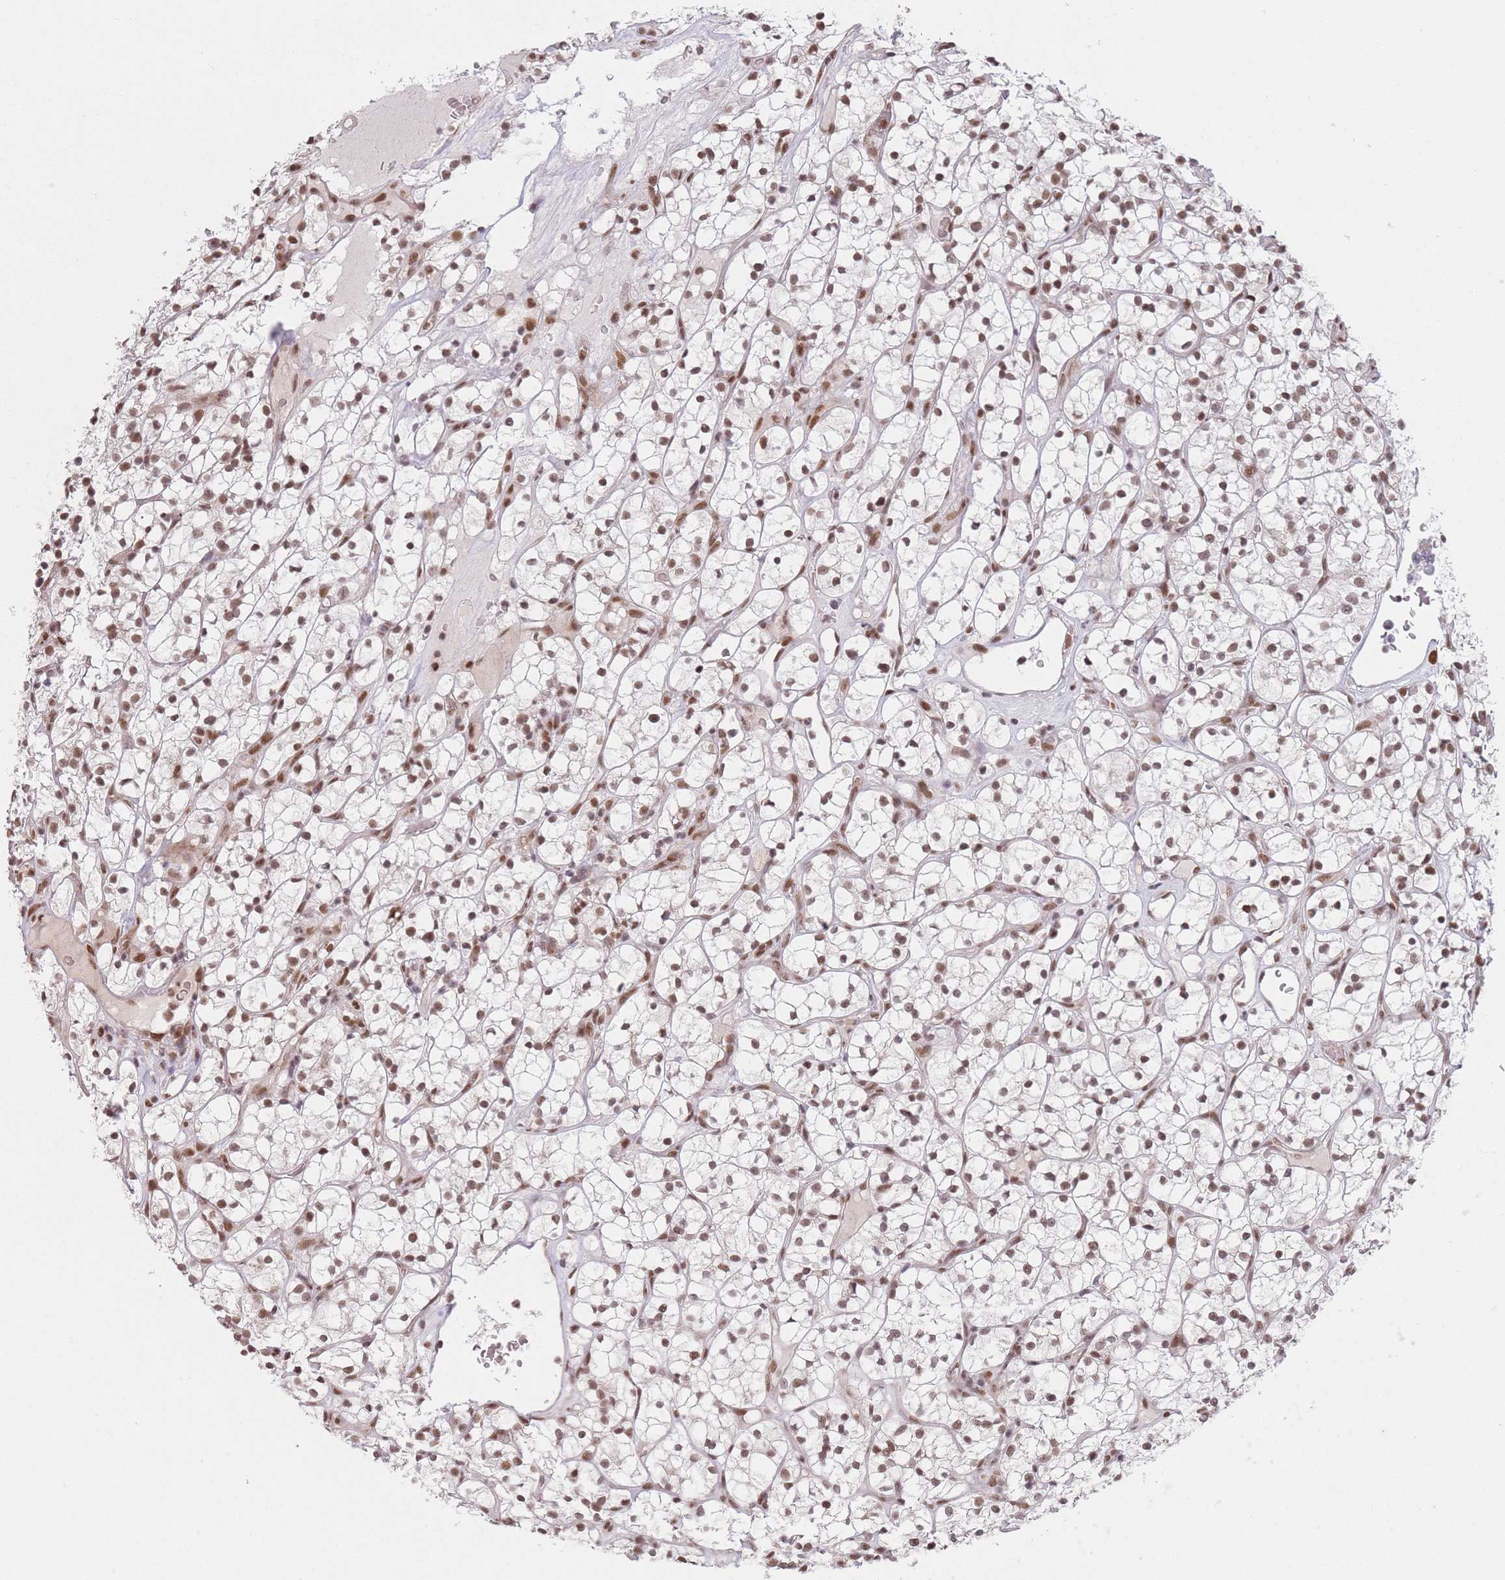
{"staining": {"intensity": "moderate", "quantity": ">75%", "location": "nuclear"}, "tissue": "renal cancer", "cell_type": "Tumor cells", "image_type": "cancer", "snomed": [{"axis": "morphology", "description": "Adenocarcinoma, NOS"}, {"axis": "topography", "description": "Kidney"}], "caption": "Tumor cells reveal medium levels of moderate nuclear positivity in approximately >75% of cells in human renal cancer (adenocarcinoma). (IHC, brightfield microscopy, high magnification).", "gene": "SUPT6H", "patient": {"sex": "female", "age": 64}}